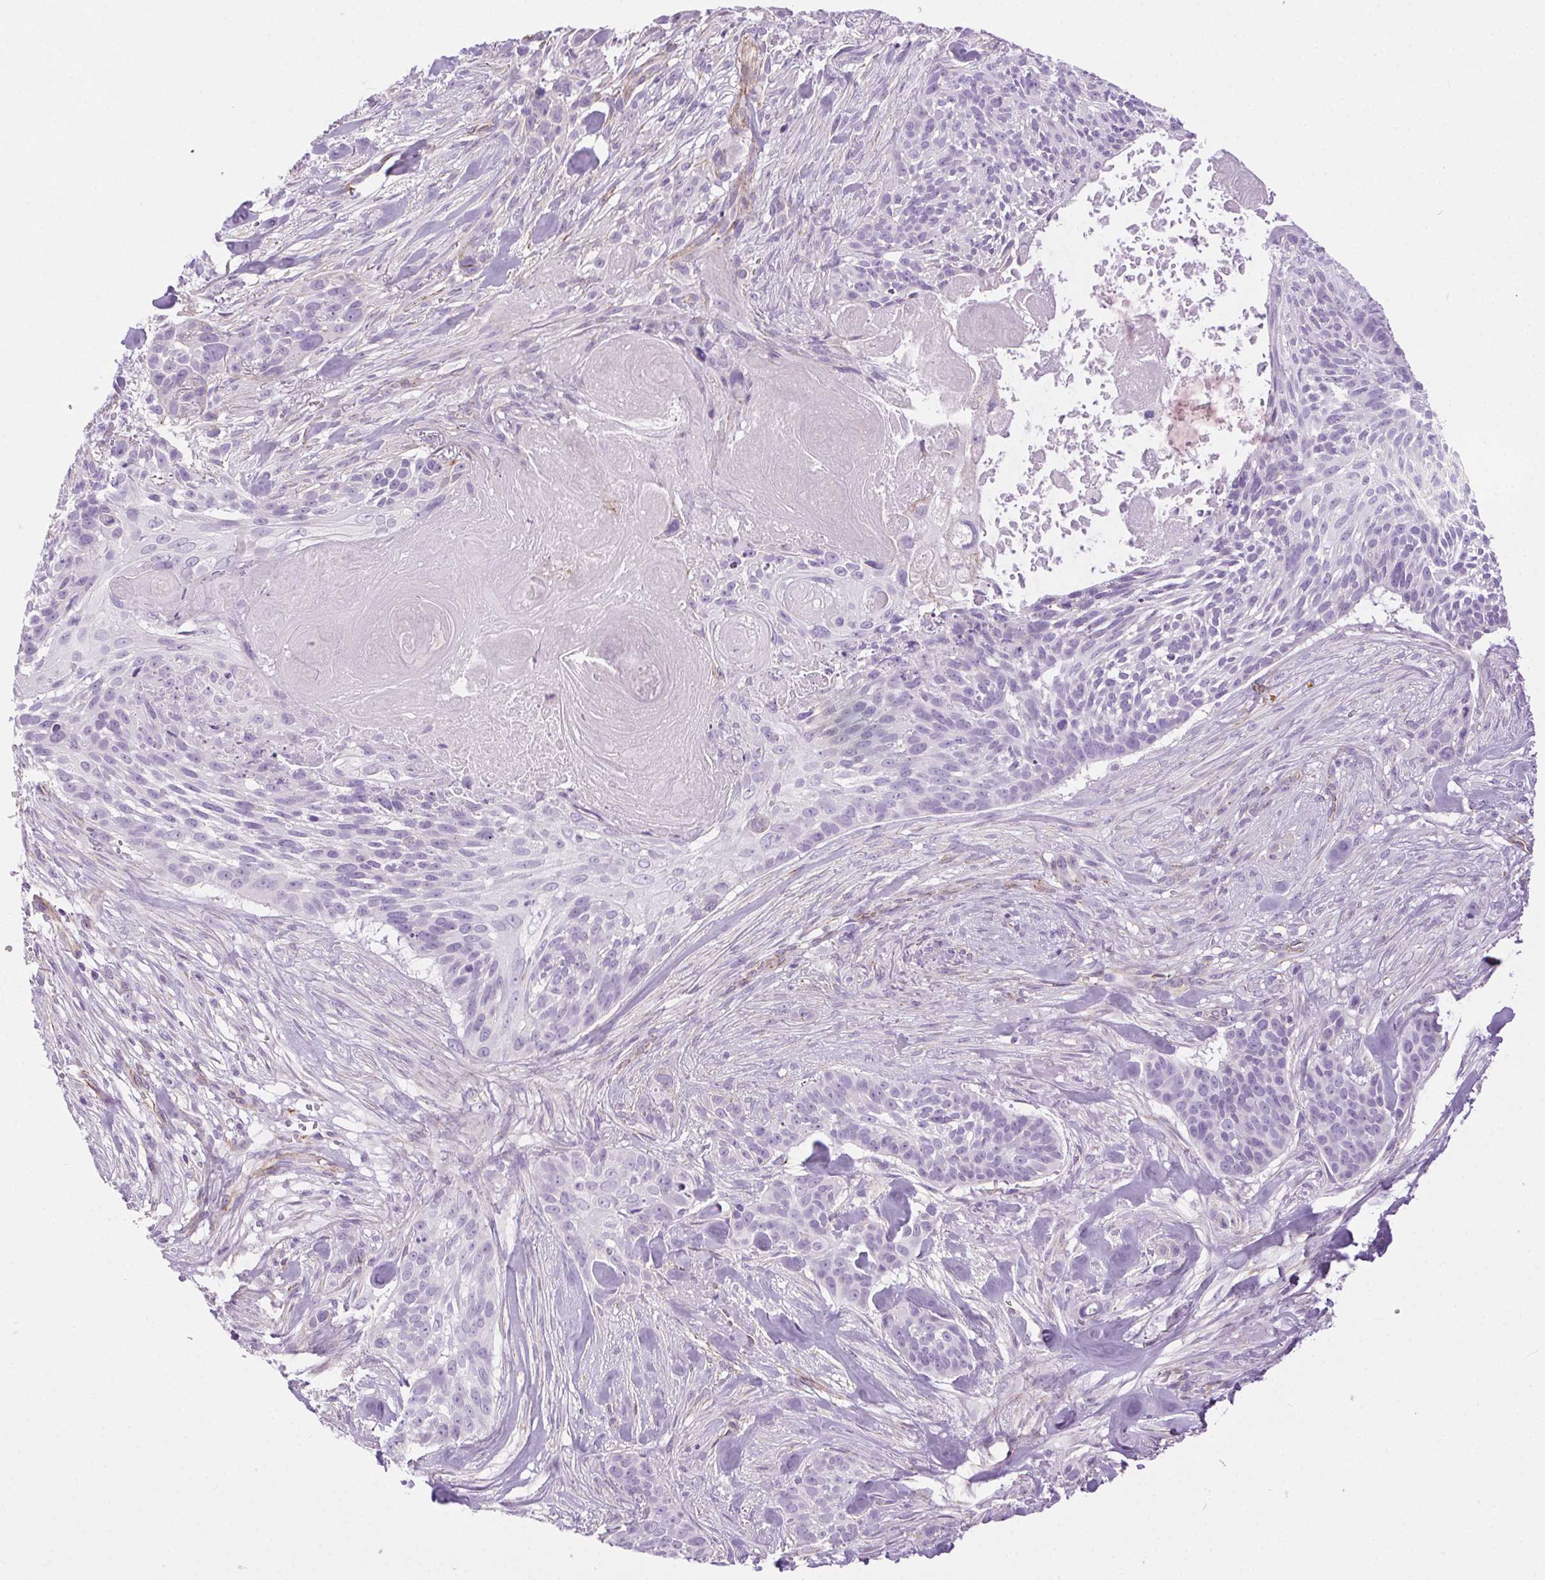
{"staining": {"intensity": "negative", "quantity": "none", "location": "none"}, "tissue": "skin cancer", "cell_type": "Tumor cells", "image_type": "cancer", "snomed": [{"axis": "morphology", "description": "Basal cell carcinoma"}, {"axis": "topography", "description": "Skin"}], "caption": "High power microscopy histopathology image of an immunohistochemistry (IHC) photomicrograph of skin cancer, revealing no significant positivity in tumor cells. Brightfield microscopy of immunohistochemistry stained with DAB (3,3'-diaminobenzidine) (brown) and hematoxylin (blue), captured at high magnification.", "gene": "SHCBP1L", "patient": {"sex": "male", "age": 87}}